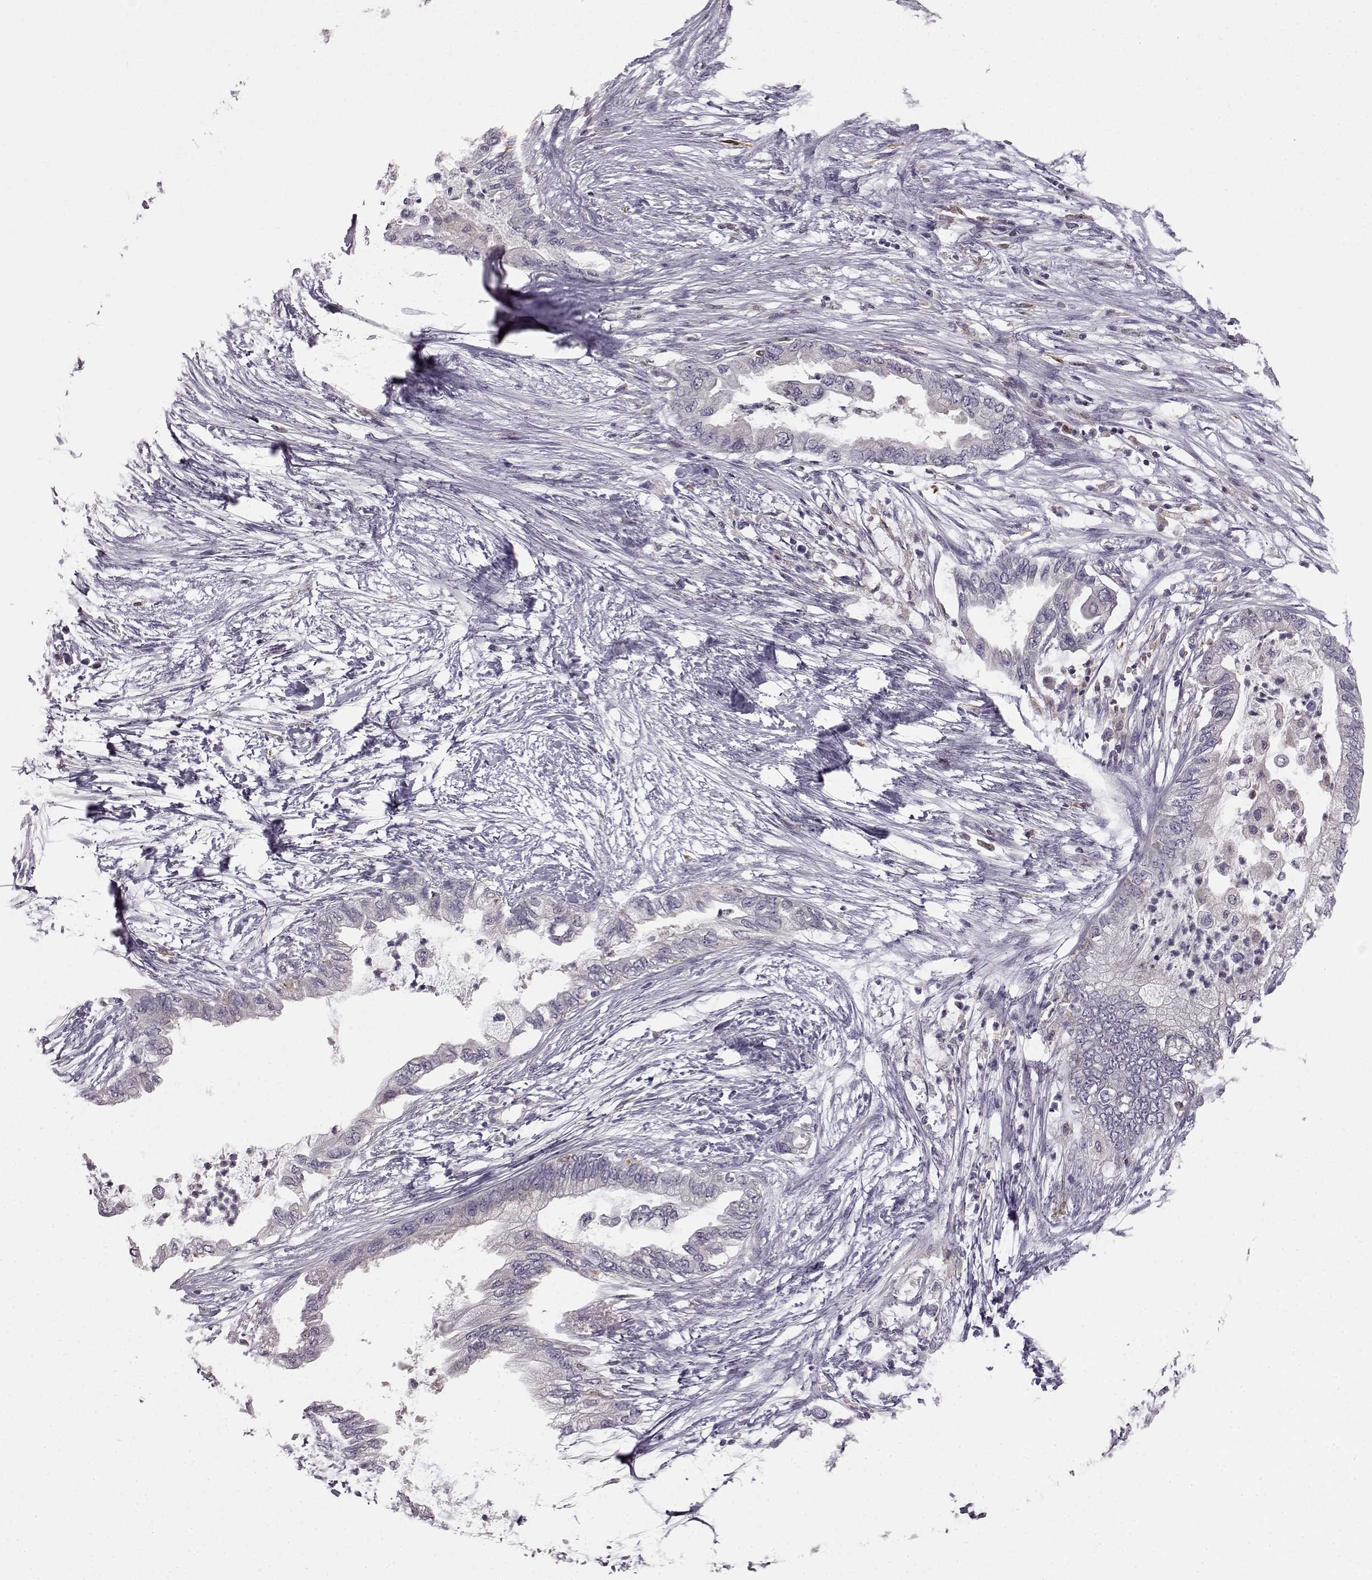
{"staining": {"intensity": "negative", "quantity": "none", "location": "none"}, "tissue": "pancreatic cancer", "cell_type": "Tumor cells", "image_type": "cancer", "snomed": [{"axis": "morphology", "description": "Normal tissue, NOS"}, {"axis": "morphology", "description": "Adenocarcinoma, NOS"}, {"axis": "topography", "description": "Pancreas"}, {"axis": "topography", "description": "Duodenum"}], "caption": "Photomicrograph shows no significant protein positivity in tumor cells of pancreatic adenocarcinoma. (Immunohistochemistry (ihc), brightfield microscopy, high magnification).", "gene": "SPAG17", "patient": {"sex": "female", "age": 60}}